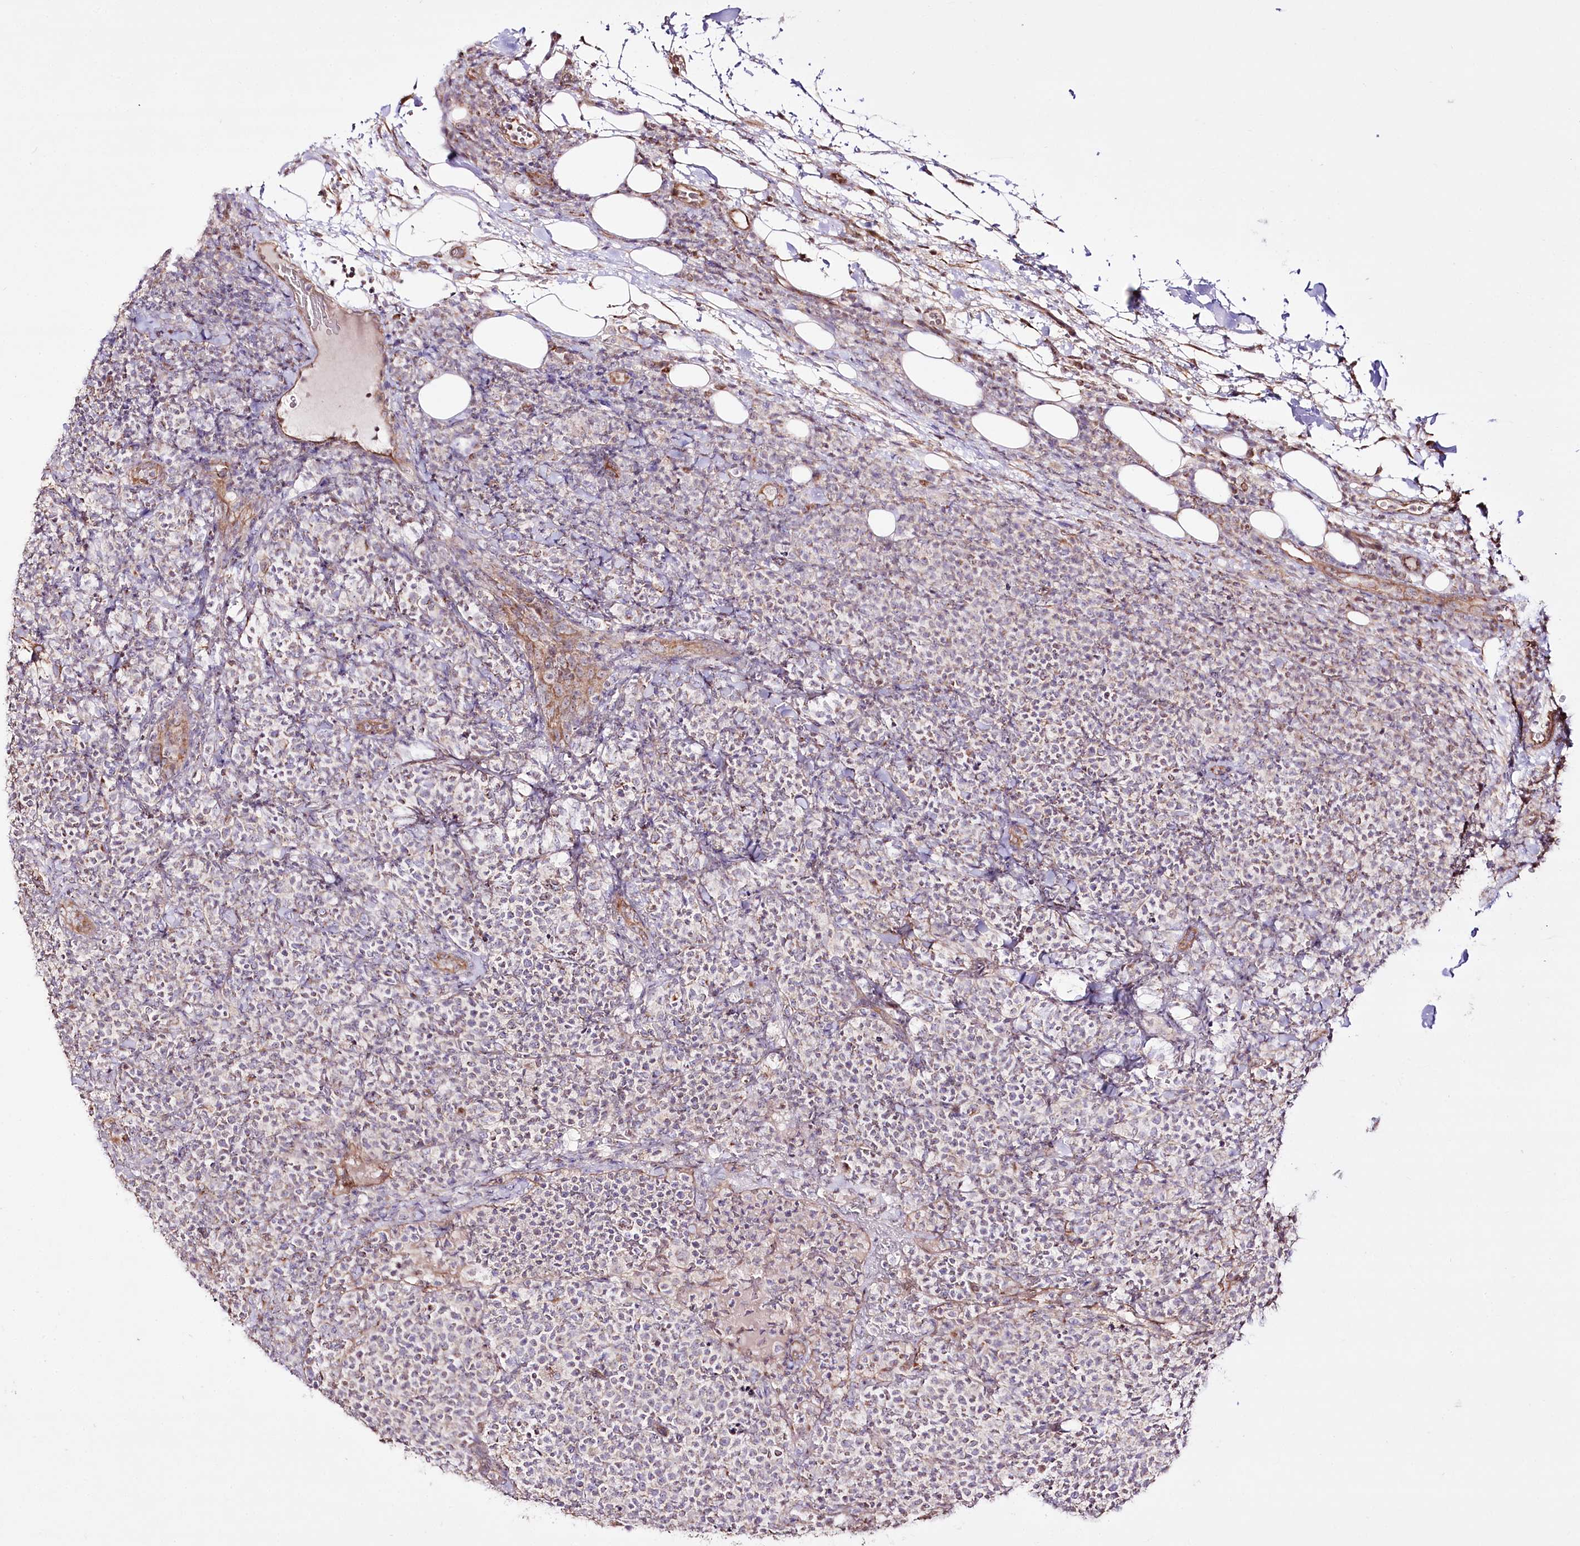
{"staining": {"intensity": "negative", "quantity": "none", "location": "none"}, "tissue": "lymphoma", "cell_type": "Tumor cells", "image_type": "cancer", "snomed": [{"axis": "morphology", "description": "Malignant lymphoma, non-Hodgkin's type, High grade"}, {"axis": "topography", "description": "Lymph node"}], "caption": "A micrograph of high-grade malignant lymphoma, non-Hodgkin's type stained for a protein shows no brown staining in tumor cells.", "gene": "REXO2", "patient": {"sex": "male", "age": 61}}